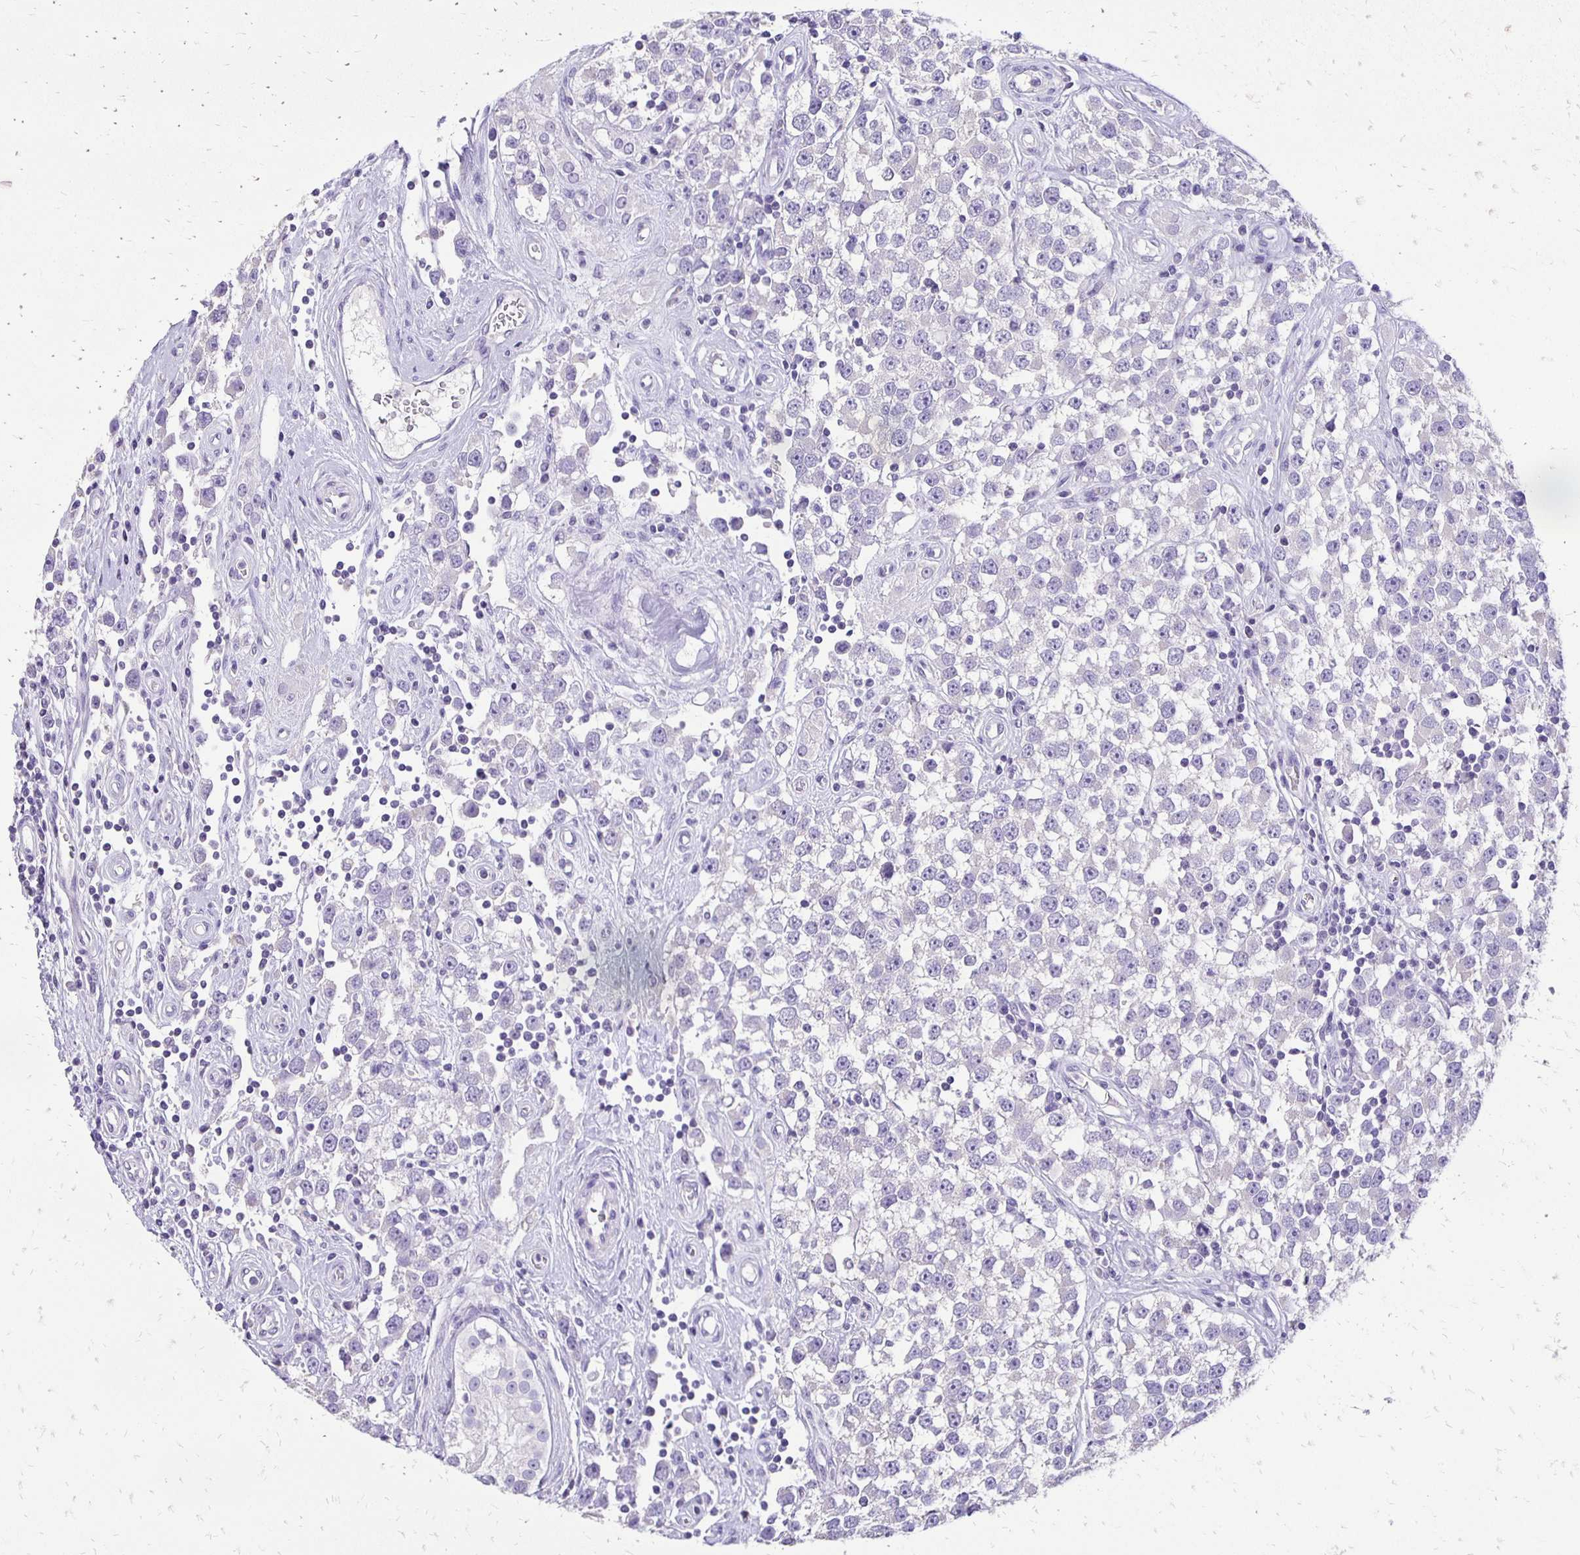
{"staining": {"intensity": "negative", "quantity": "none", "location": "none"}, "tissue": "testis cancer", "cell_type": "Tumor cells", "image_type": "cancer", "snomed": [{"axis": "morphology", "description": "Seminoma, NOS"}, {"axis": "topography", "description": "Testis"}], "caption": "High magnification brightfield microscopy of testis seminoma stained with DAB (3,3'-diaminobenzidine) (brown) and counterstained with hematoxylin (blue): tumor cells show no significant positivity. (Brightfield microscopy of DAB immunohistochemistry at high magnification).", "gene": "ANKRD45", "patient": {"sex": "male", "age": 34}}